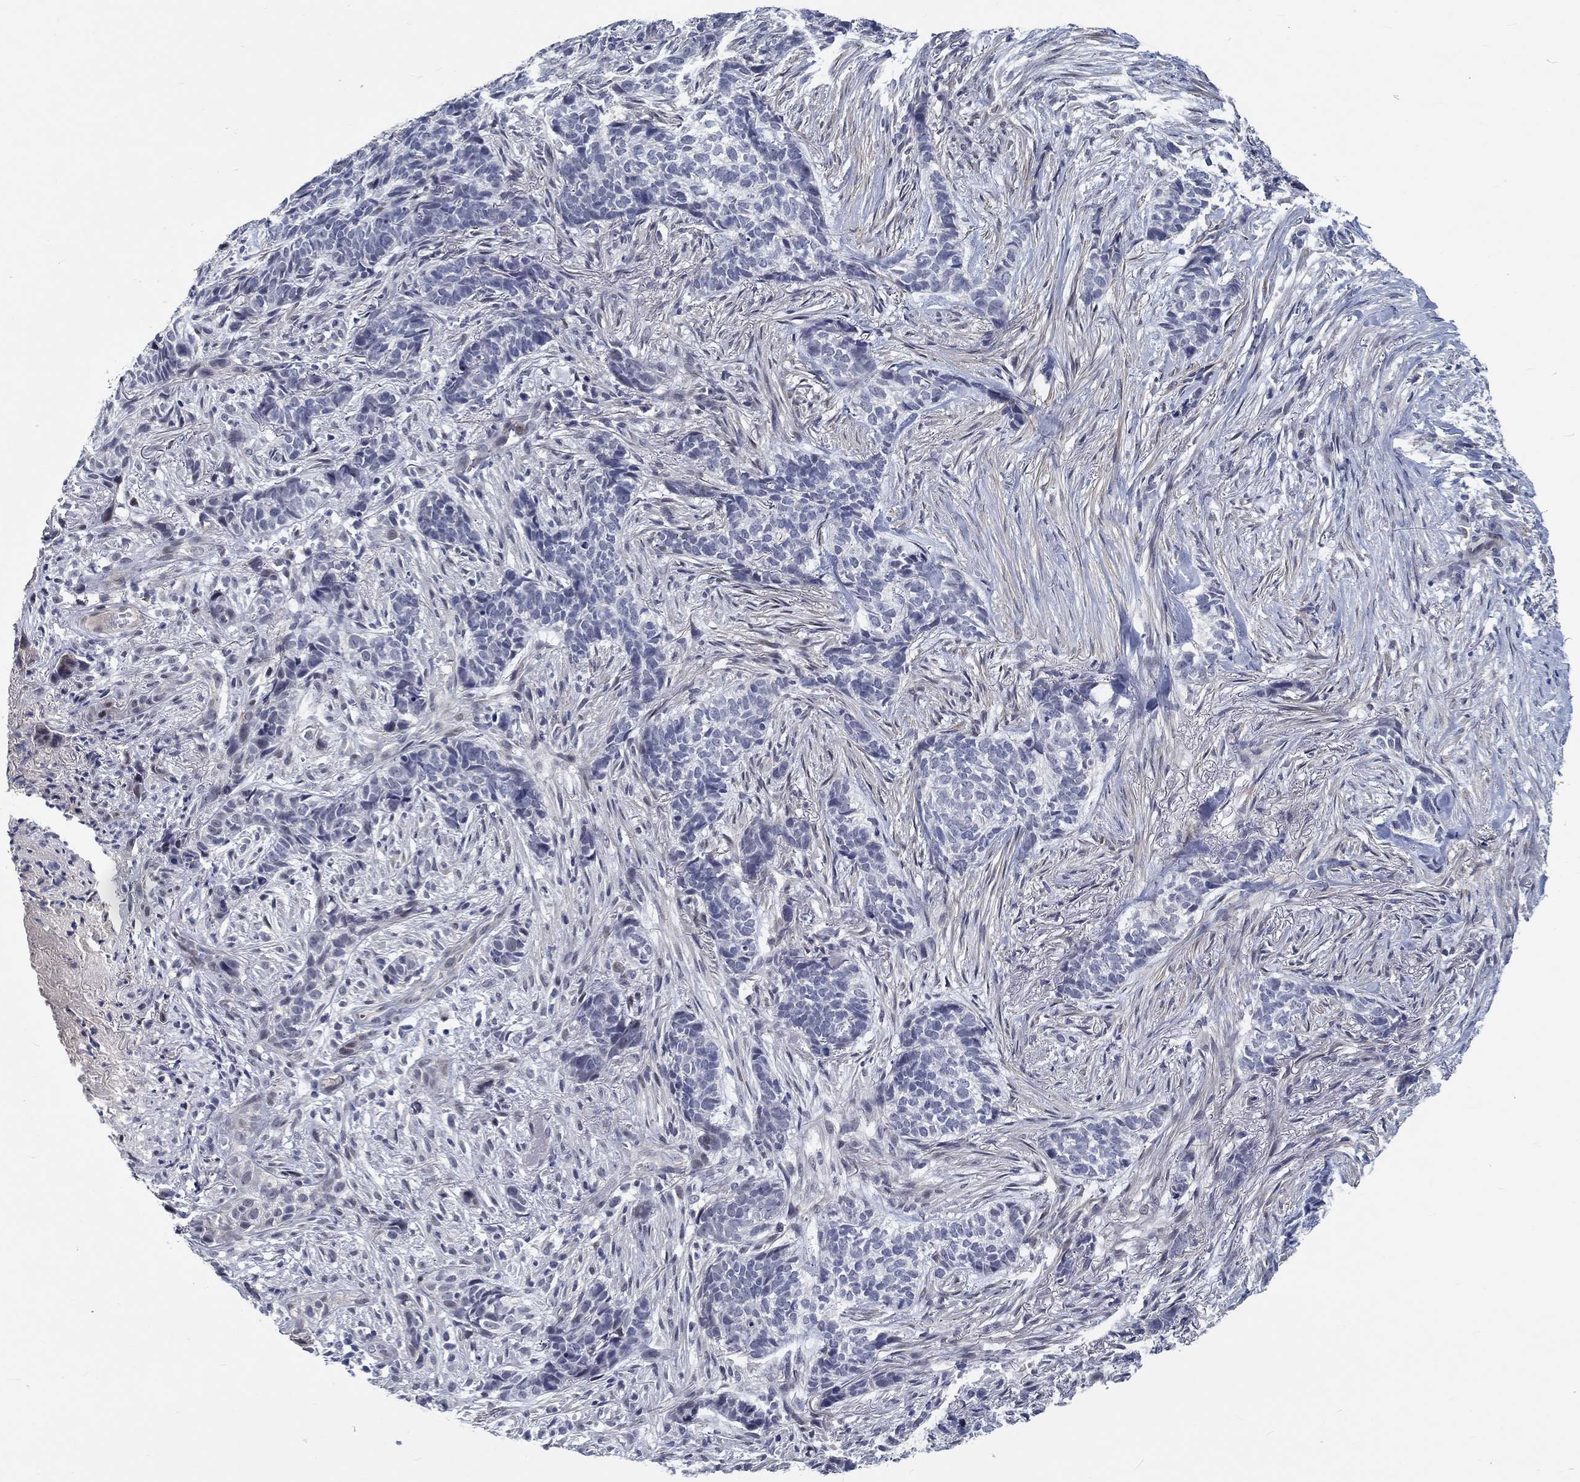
{"staining": {"intensity": "negative", "quantity": "none", "location": "none"}, "tissue": "skin cancer", "cell_type": "Tumor cells", "image_type": "cancer", "snomed": [{"axis": "morphology", "description": "Basal cell carcinoma"}, {"axis": "topography", "description": "Skin"}], "caption": "Image shows no significant protein positivity in tumor cells of skin cancer (basal cell carcinoma).", "gene": "MYBPC1", "patient": {"sex": "female", "age": 69}}